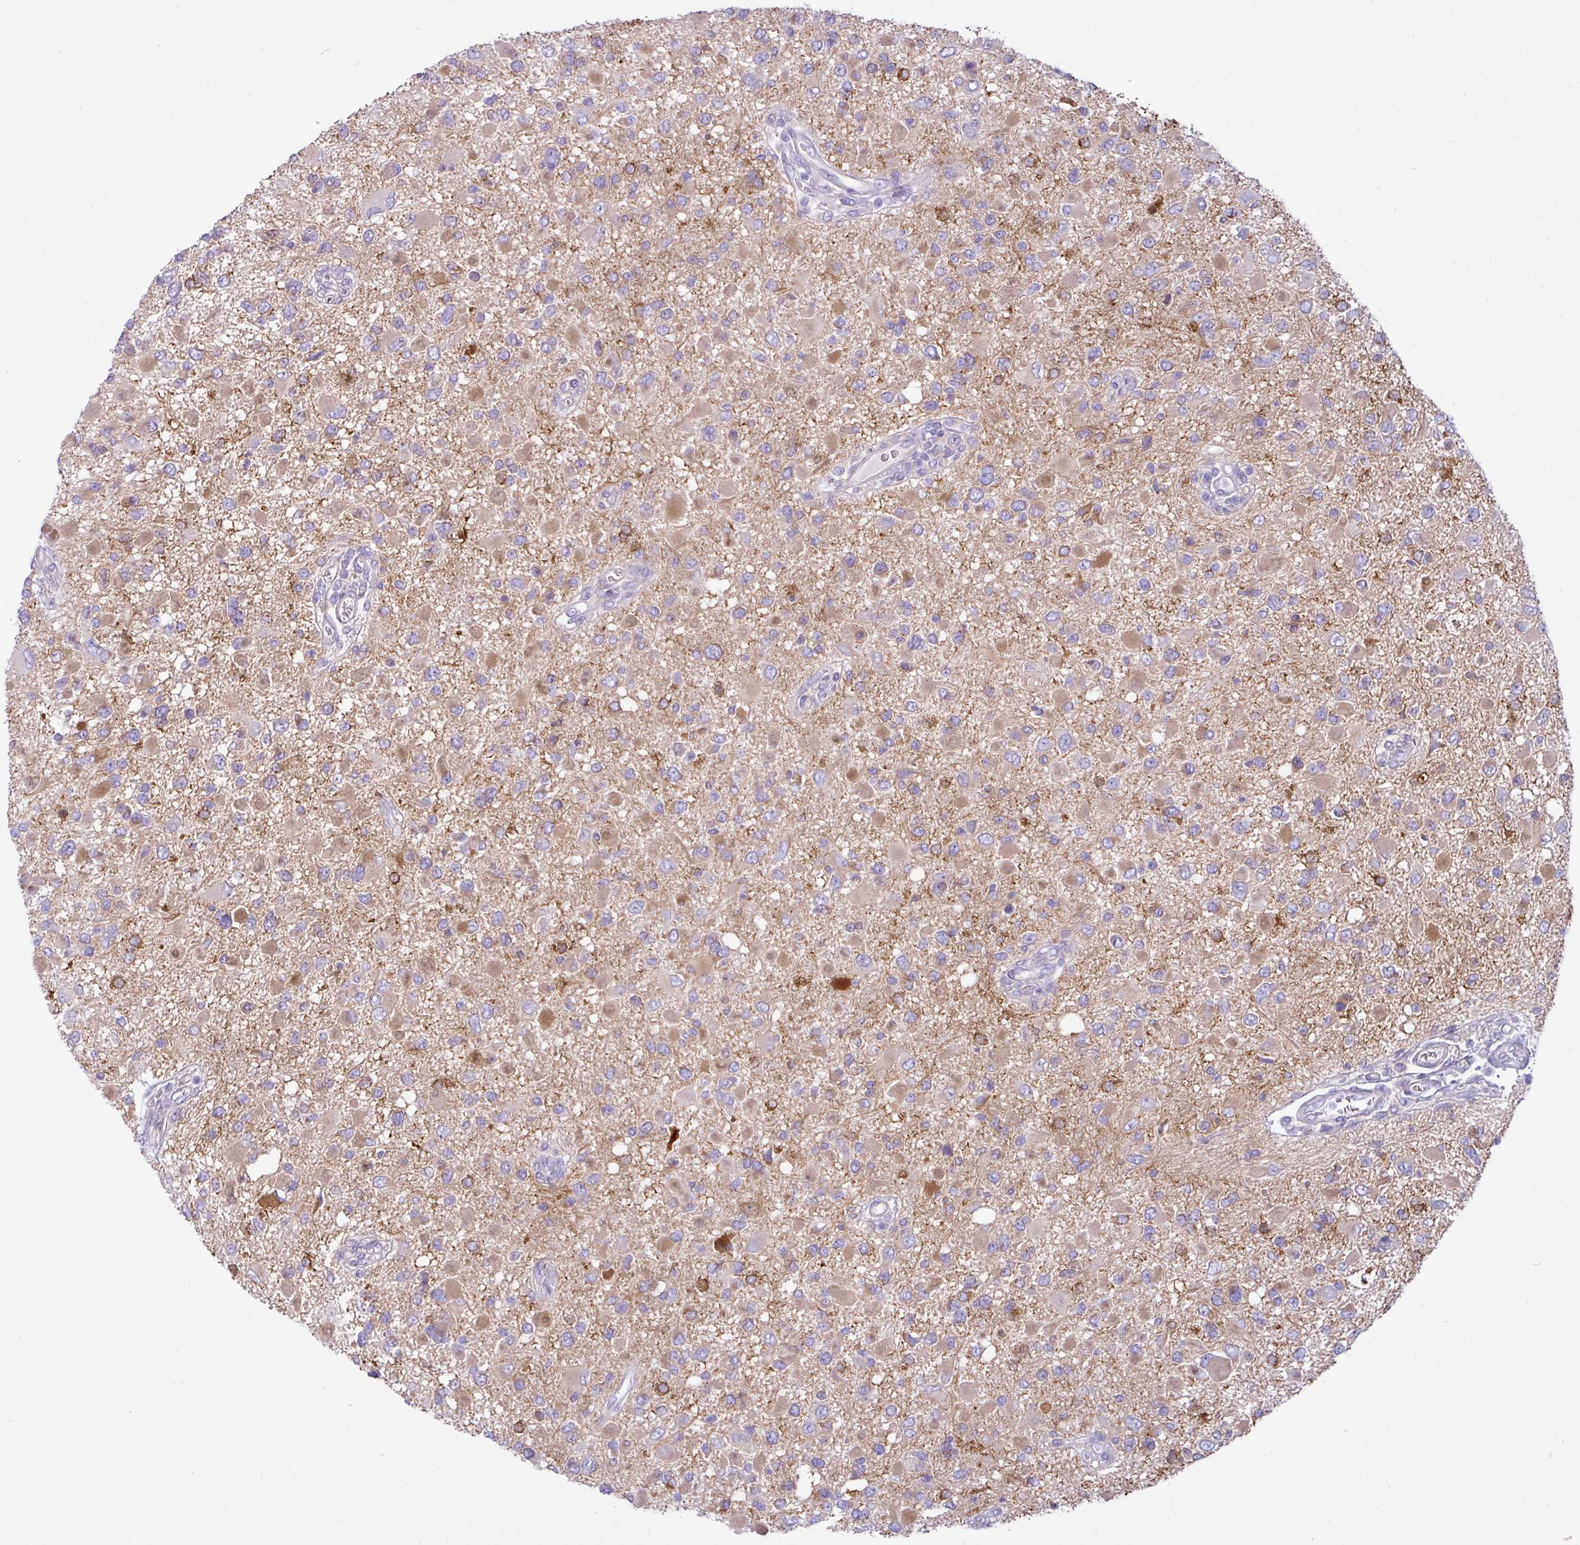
{"staining": {"intensity": "weak", "quantity": "25%-75%", "location": "cytoplasmic/membranous"}, "tissue": "glioma", "cell_type": "Tumor cells", "image_type": "cancer", "snomed": [{"axis": "morphology", "description": "Glioma, malignant, High grade"}, {"axis": "topography", "description": "Brain"}], "caption": "Immunohistochemistry micrograph of human glioma stained for a protein (brown), which demonstrates low levels of weak cytoplasmic/membranous staining in approximately 25%-75% of tumor cells.", "gene": "KIRREL3", "patient": {"sex": "male", "age": 53}}